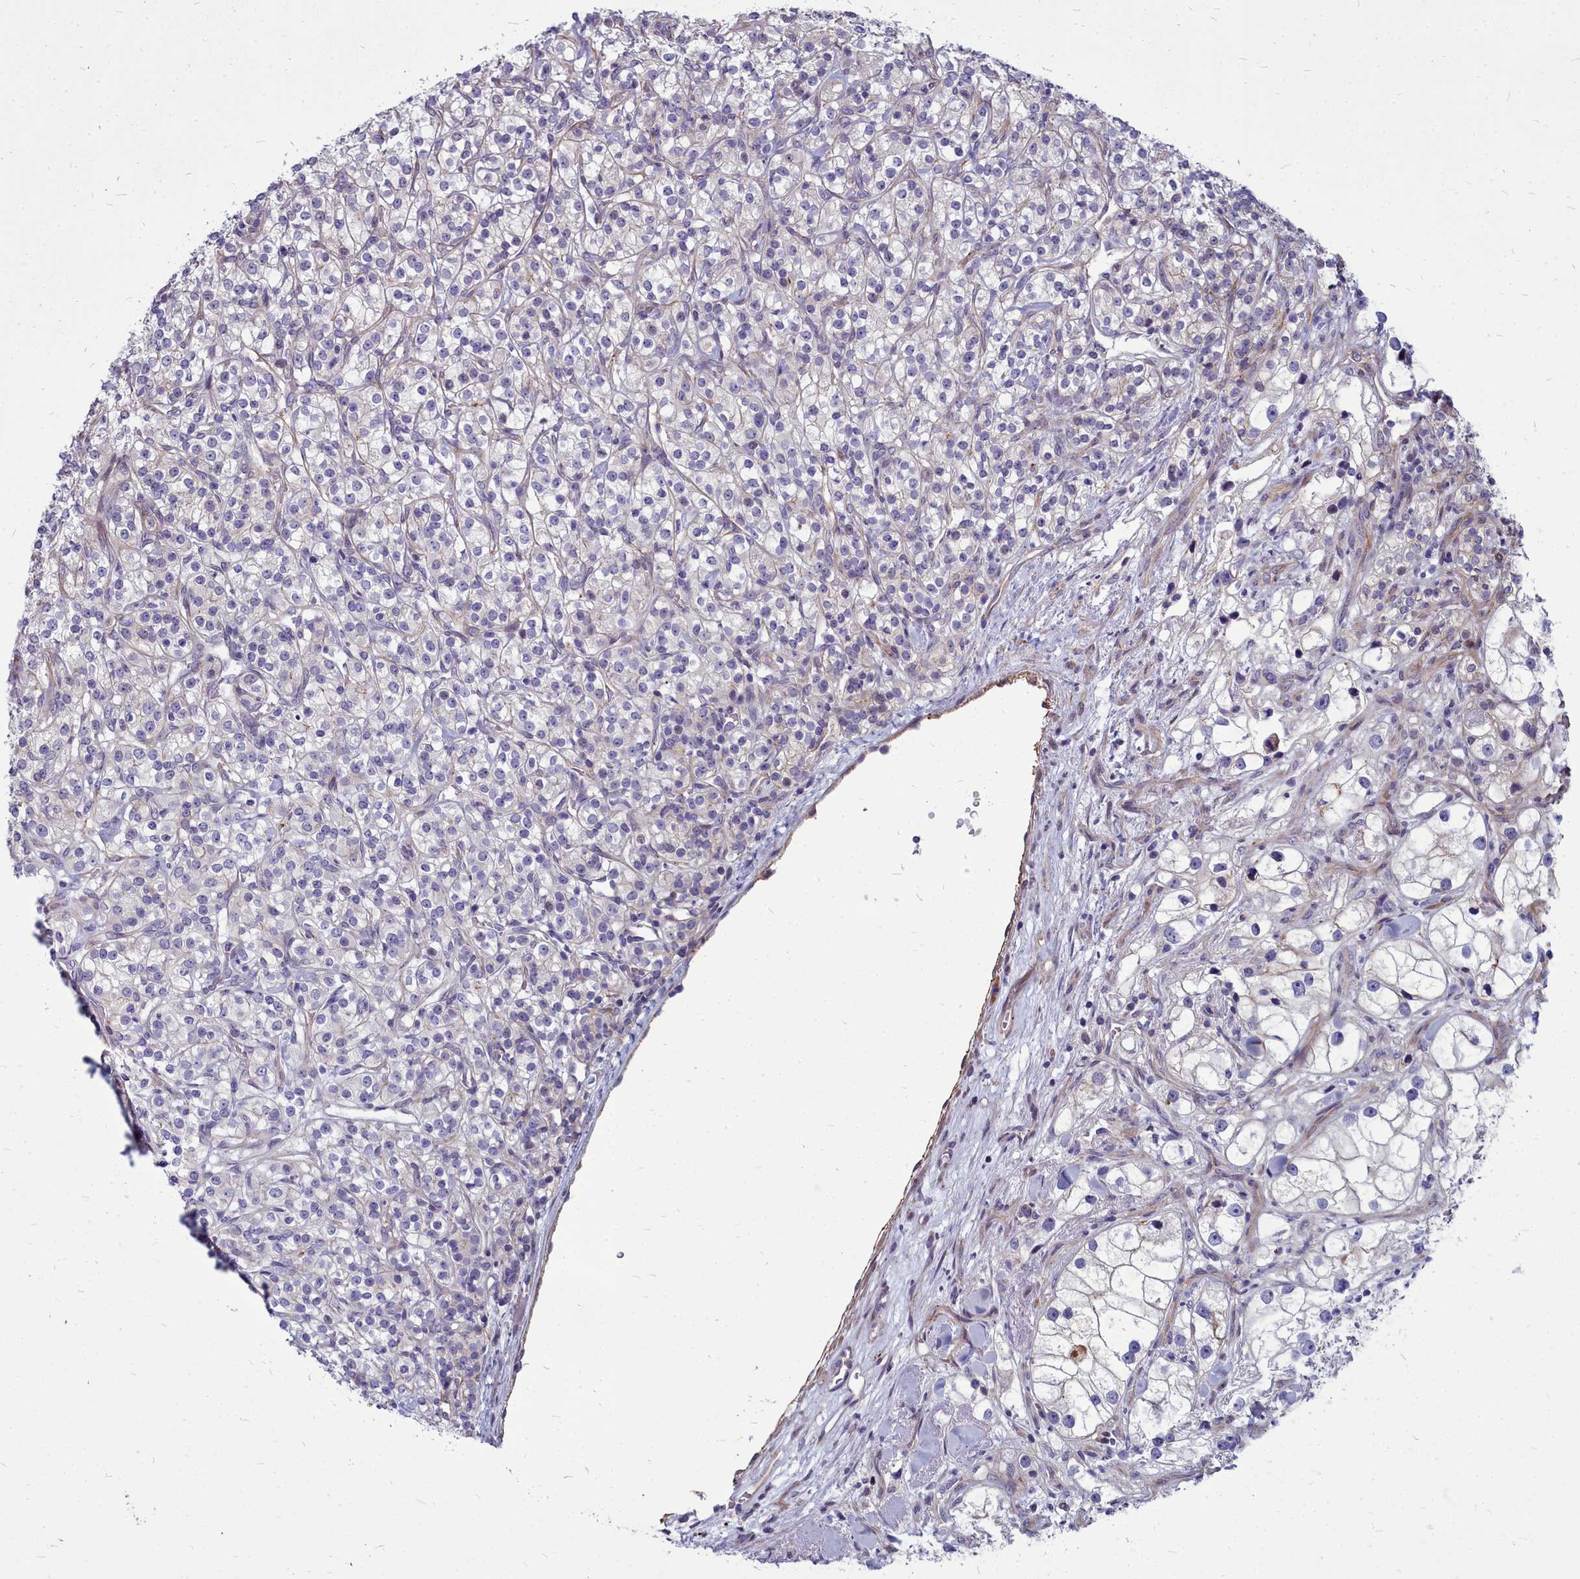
{"staining": {"intensity": "negative", "quantity": "none", "location": "none"}, "tissue": "renal cancer", "cell_type": "Tumor cells", "image_type": "cancer", "snomed": [{"axis": "morphology", "description": "Adenocarcinoma, NOS"}, {"axis": "topography", "description": "Kidney"}], "caption": "Human adenocarcinoma (renal) stained for a protein using immunohistochemistry reveals no staining in tumor cells.", "gene": "TTC5", "patient": {"sex": "male", "age": 77}}